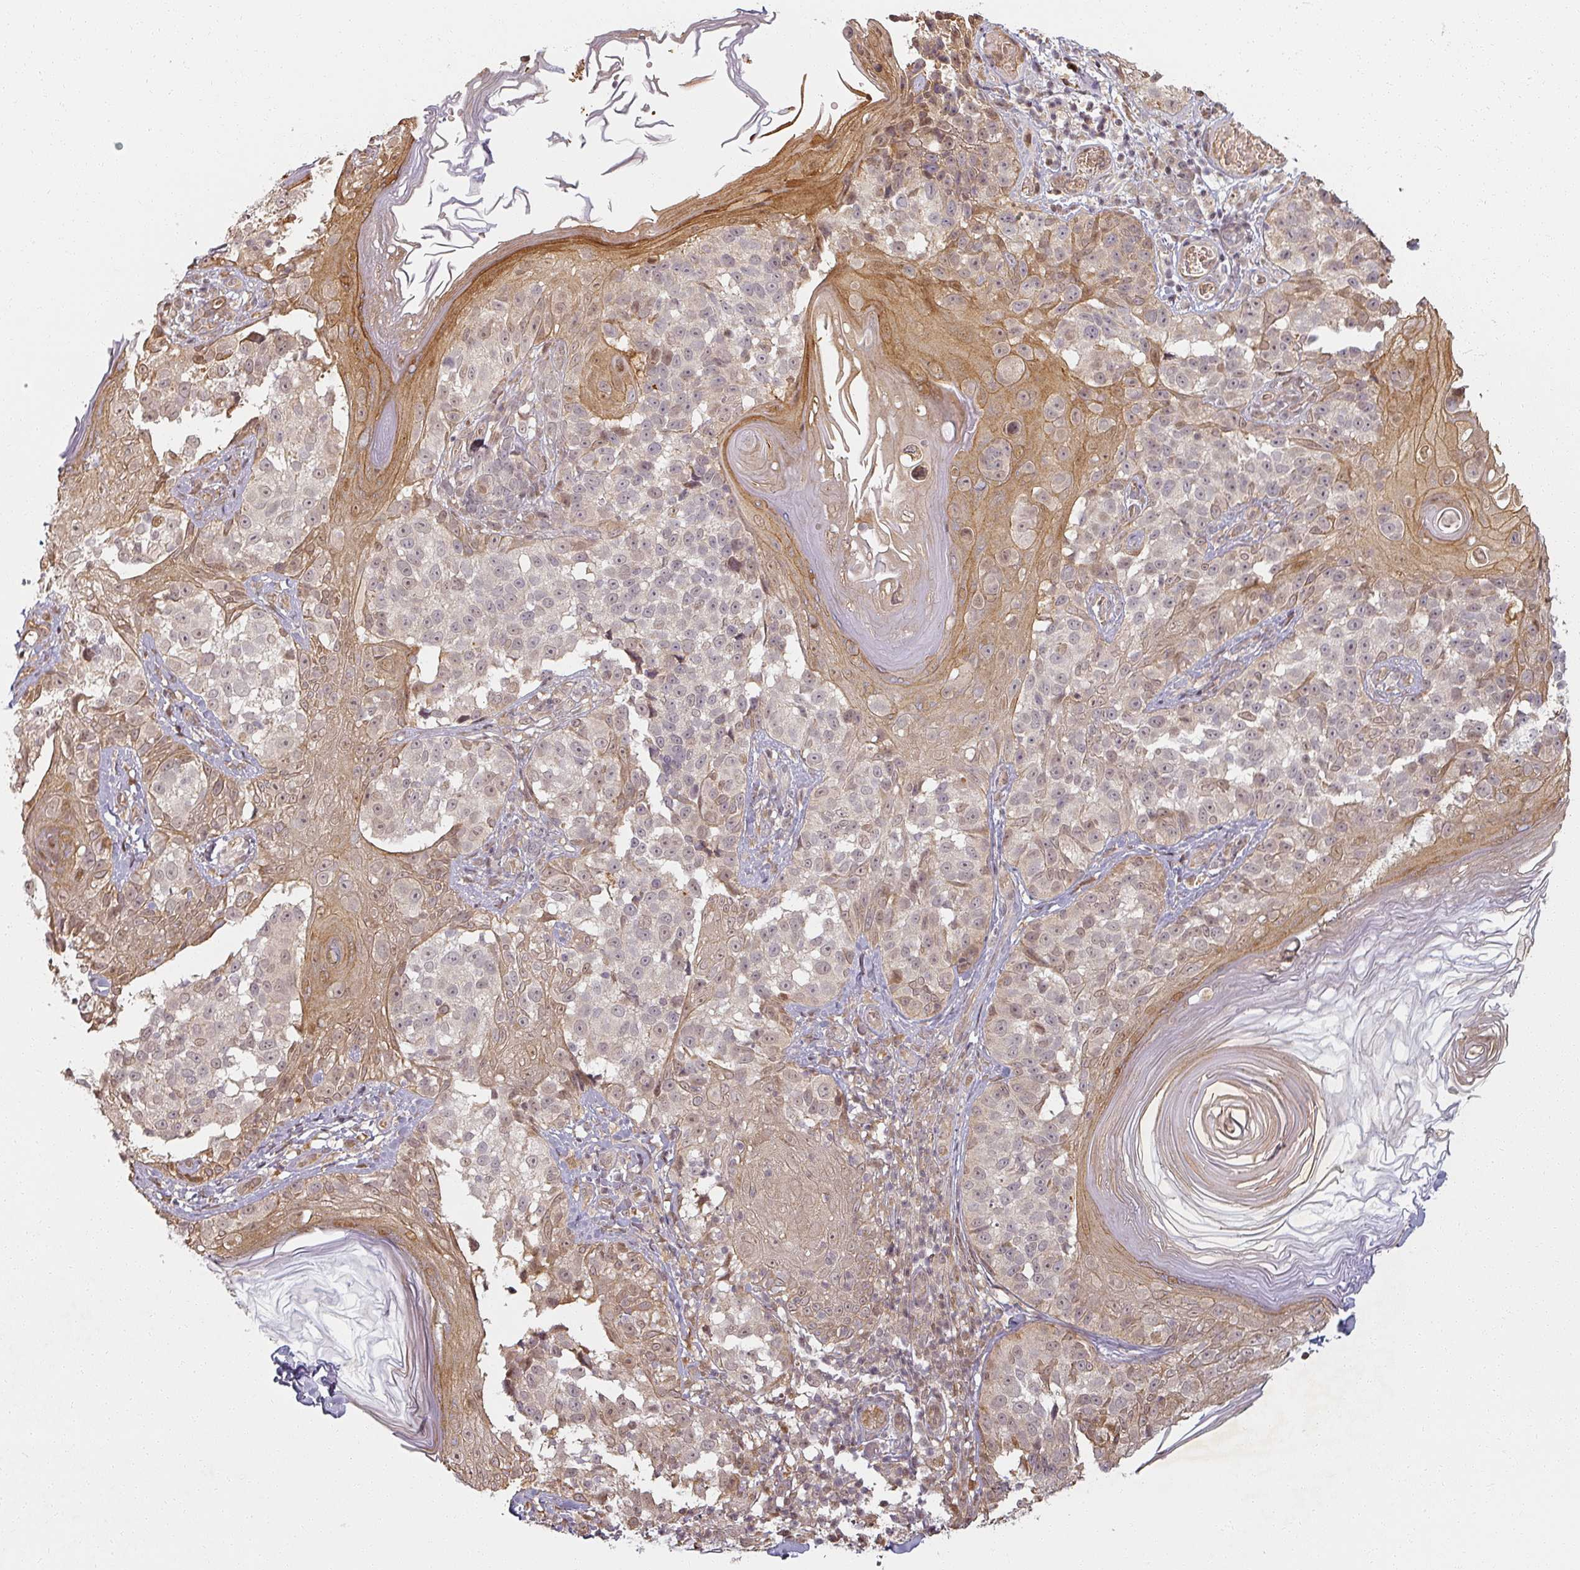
{"staining": {"intensity": "moderate", "quantity": "25%-75%", "location": "cytoplasmic/membranous,nuclear"}, "tissue": "melanoma", "cell_type": "Tumor cells", "image_type": "cancer", "snomed": [{"axis": "morphology", "description": "Malignant melanoma, NOS"}, {"axis": "topography", "description": "Skin"}], "caption": "A brown stain shows moderate cytoplasmic/membranous and nuclear staining of a protein in human melanoma tumor cells. (Stains: DAB (3,3'-diaminobenzidine) in brown, nuclei in blue, Microscopy: brightfield microscopy at high magnification).", "gene": "MED19", "patient": {"sex": "male", "age": 73}}